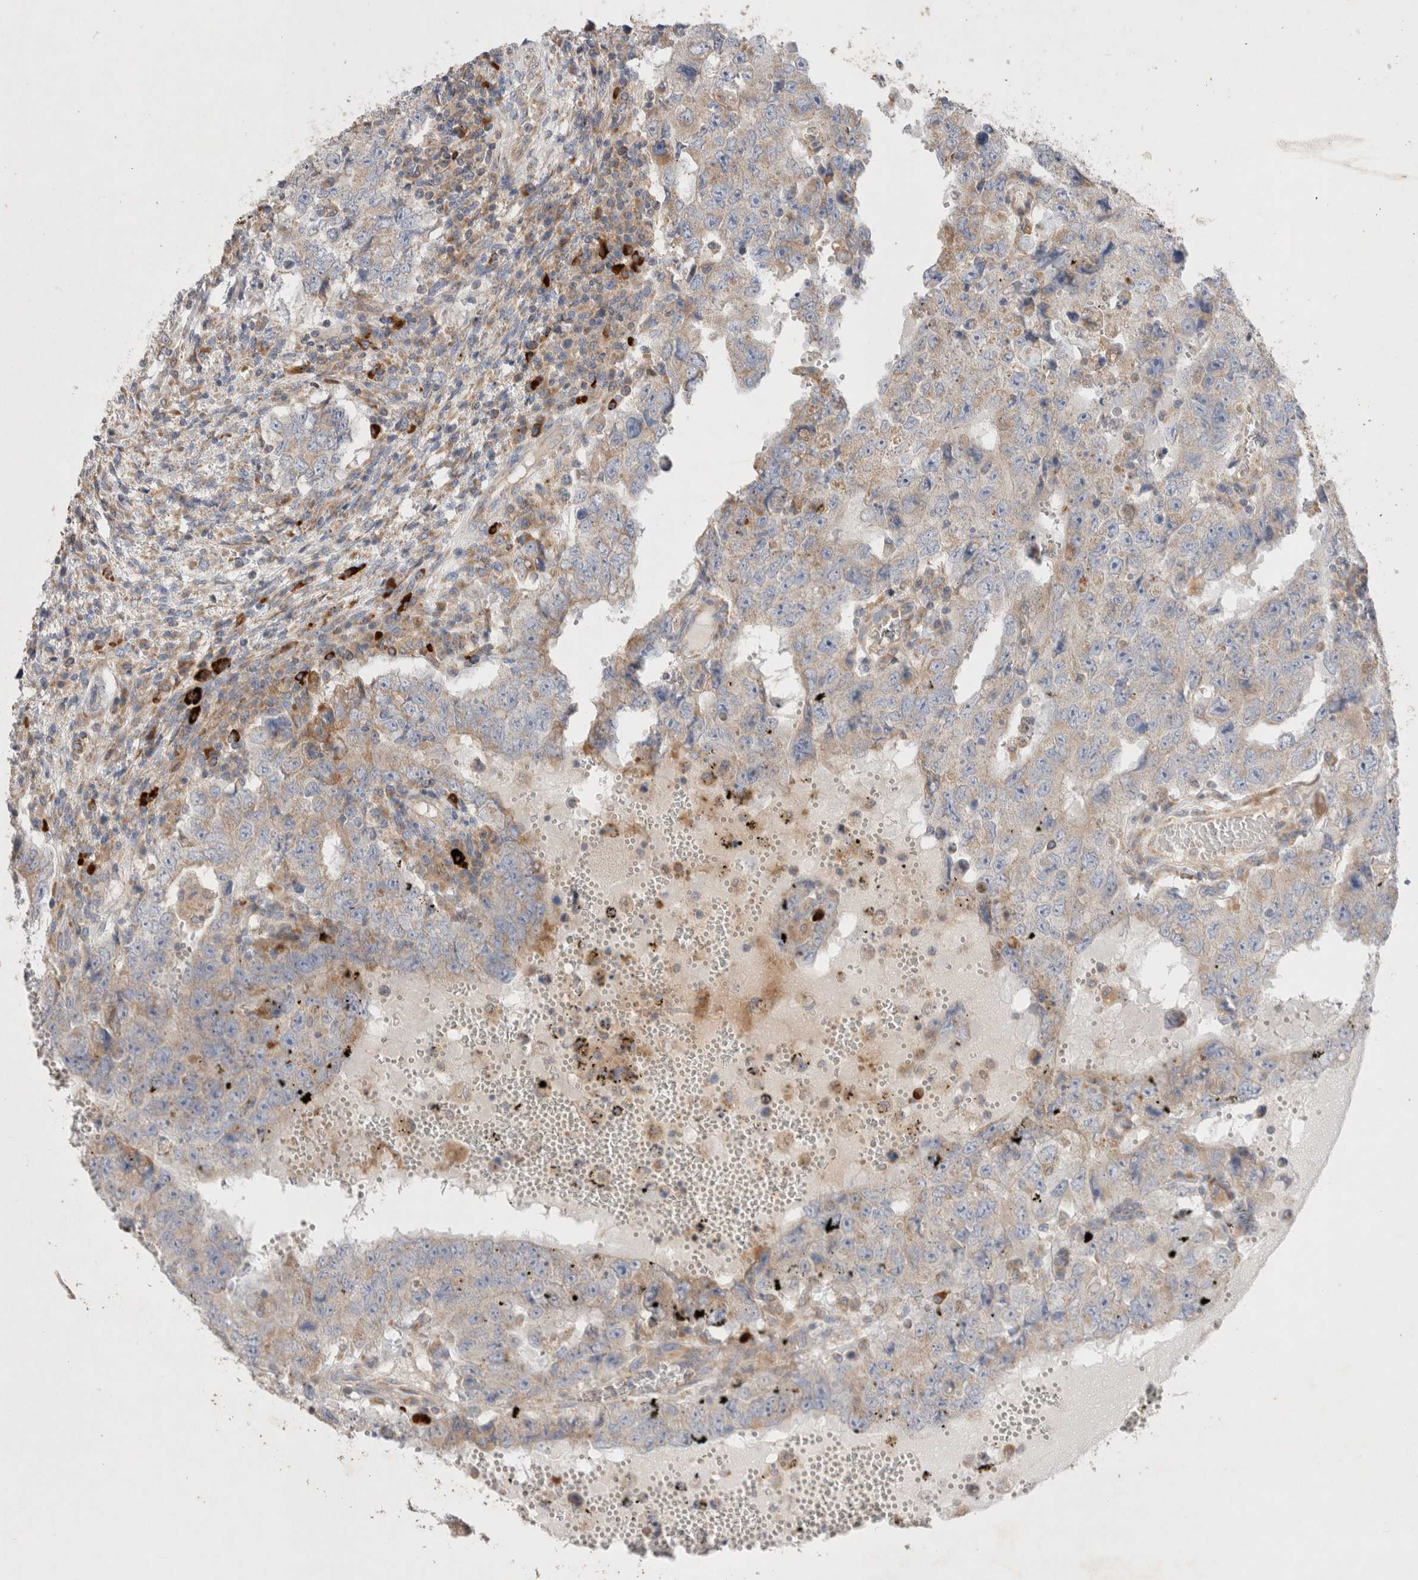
{"staining": {"intensity": "weak", "quantity": "<25%", "location": "cytoplasmic/membranous"}, "tissue": "testis cancer", "cell_type": "Tumor cells", "image_type": "cancer", "snomed": [{"axis": "morphology", "description": "Carcinoma, Embryonal, NOS"}, {"axis": "topography", "description": "Testis"}], "caption": "A histopathology image of testis embryonal carcinoma stained for a protein exhibits no brown staining in tumor cells.", "gene": "TBC1D16", "patient": {"sex": "male", "age": 26}}